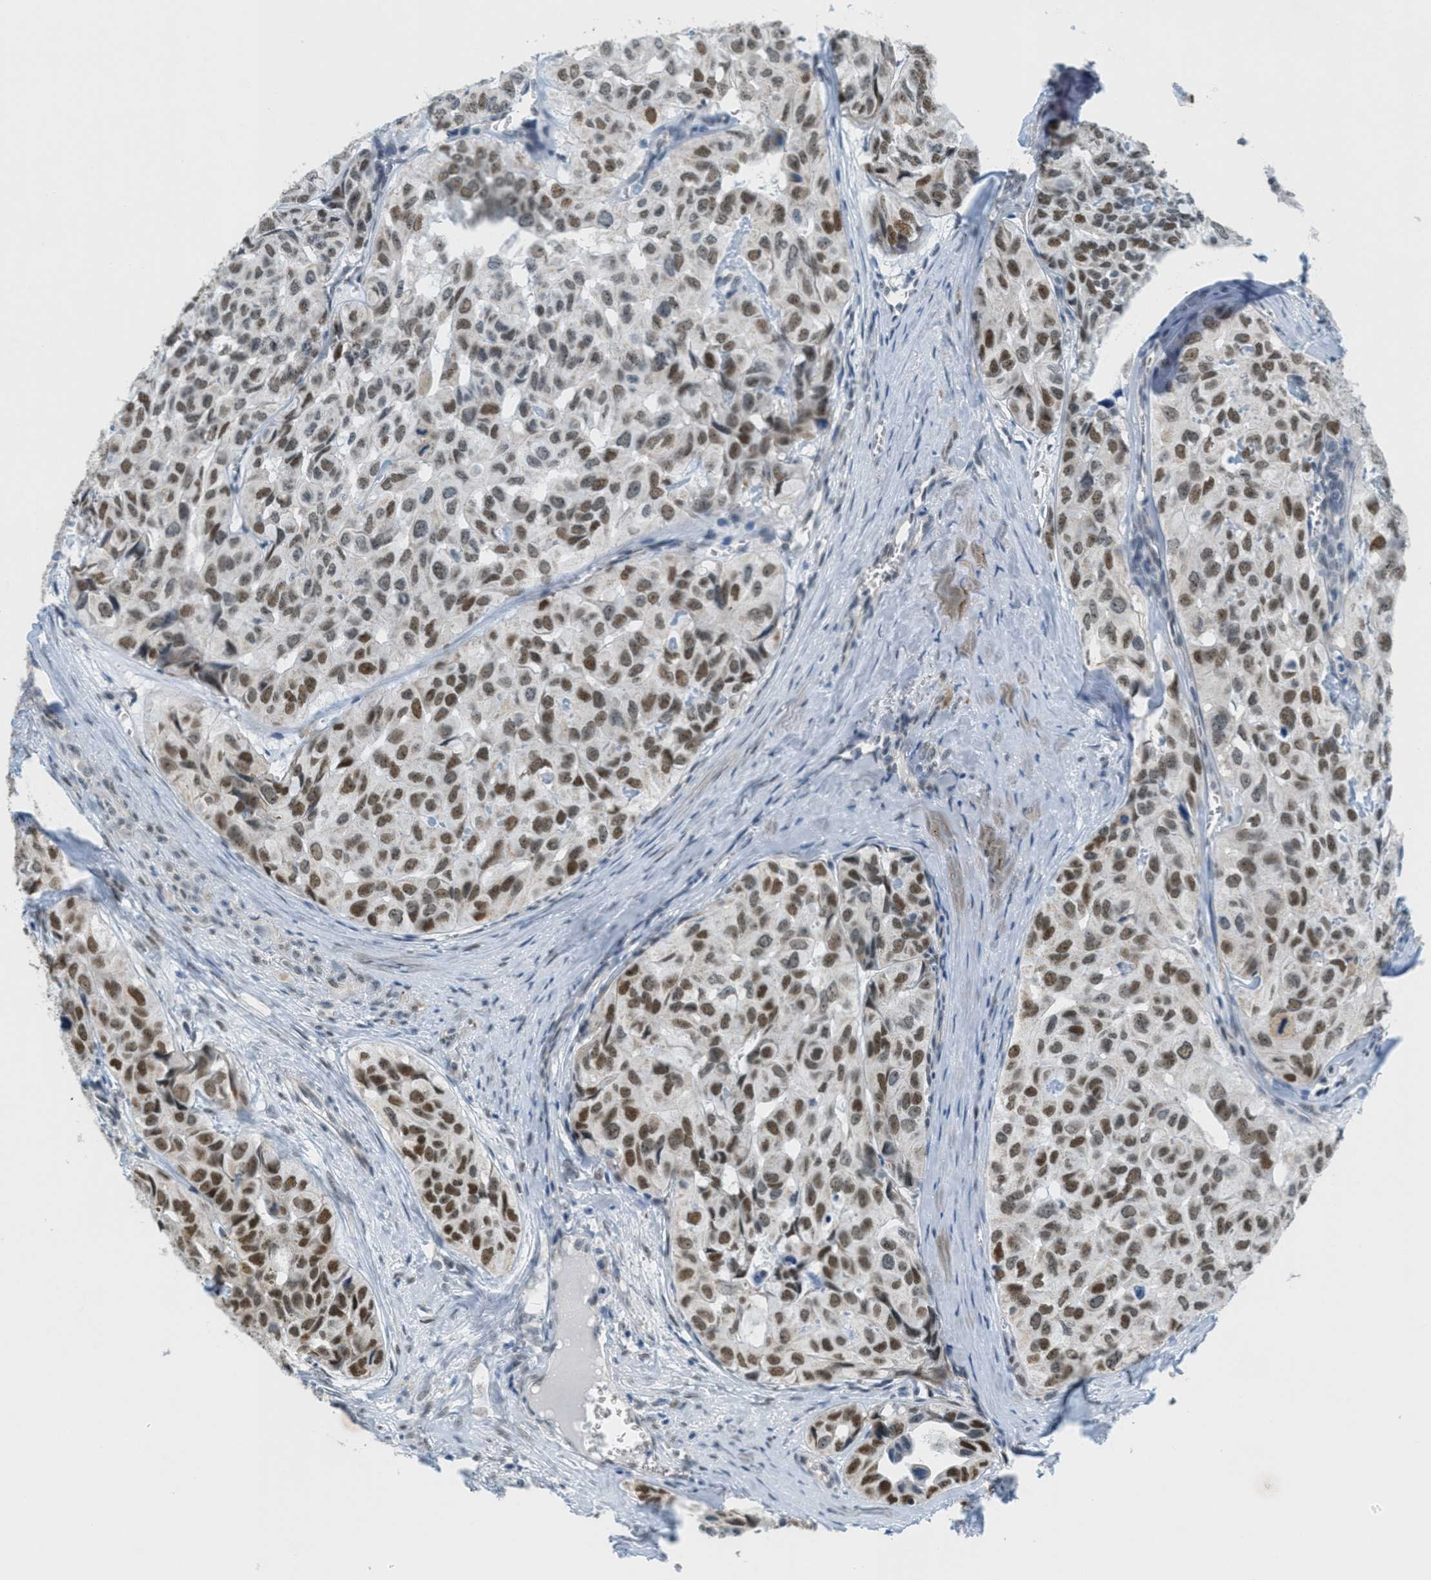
{"staining": {"intensity": "moderate", "quantity": ">75%", "location": "nuclear"}, "tissue": "head and neck cancer", "cell_type": "Tumor cells", "image_type": "cancer", "snomed": [{"axis": "morphology", "description": "Adenocarcinoma, NOS"}, {"axis": "topography", "description": "Salivary gland, NOS"}, {"axis": "topography", "description": "Head-Neck"}], "caption": "Protein staining demonstrates moderate nuclear expression in approximately >75% of tumor cells in head and neck cancer (adenocarcinoma).", "gene": "HS3ST2", "patient": {"sex": "female", "age": 76}}